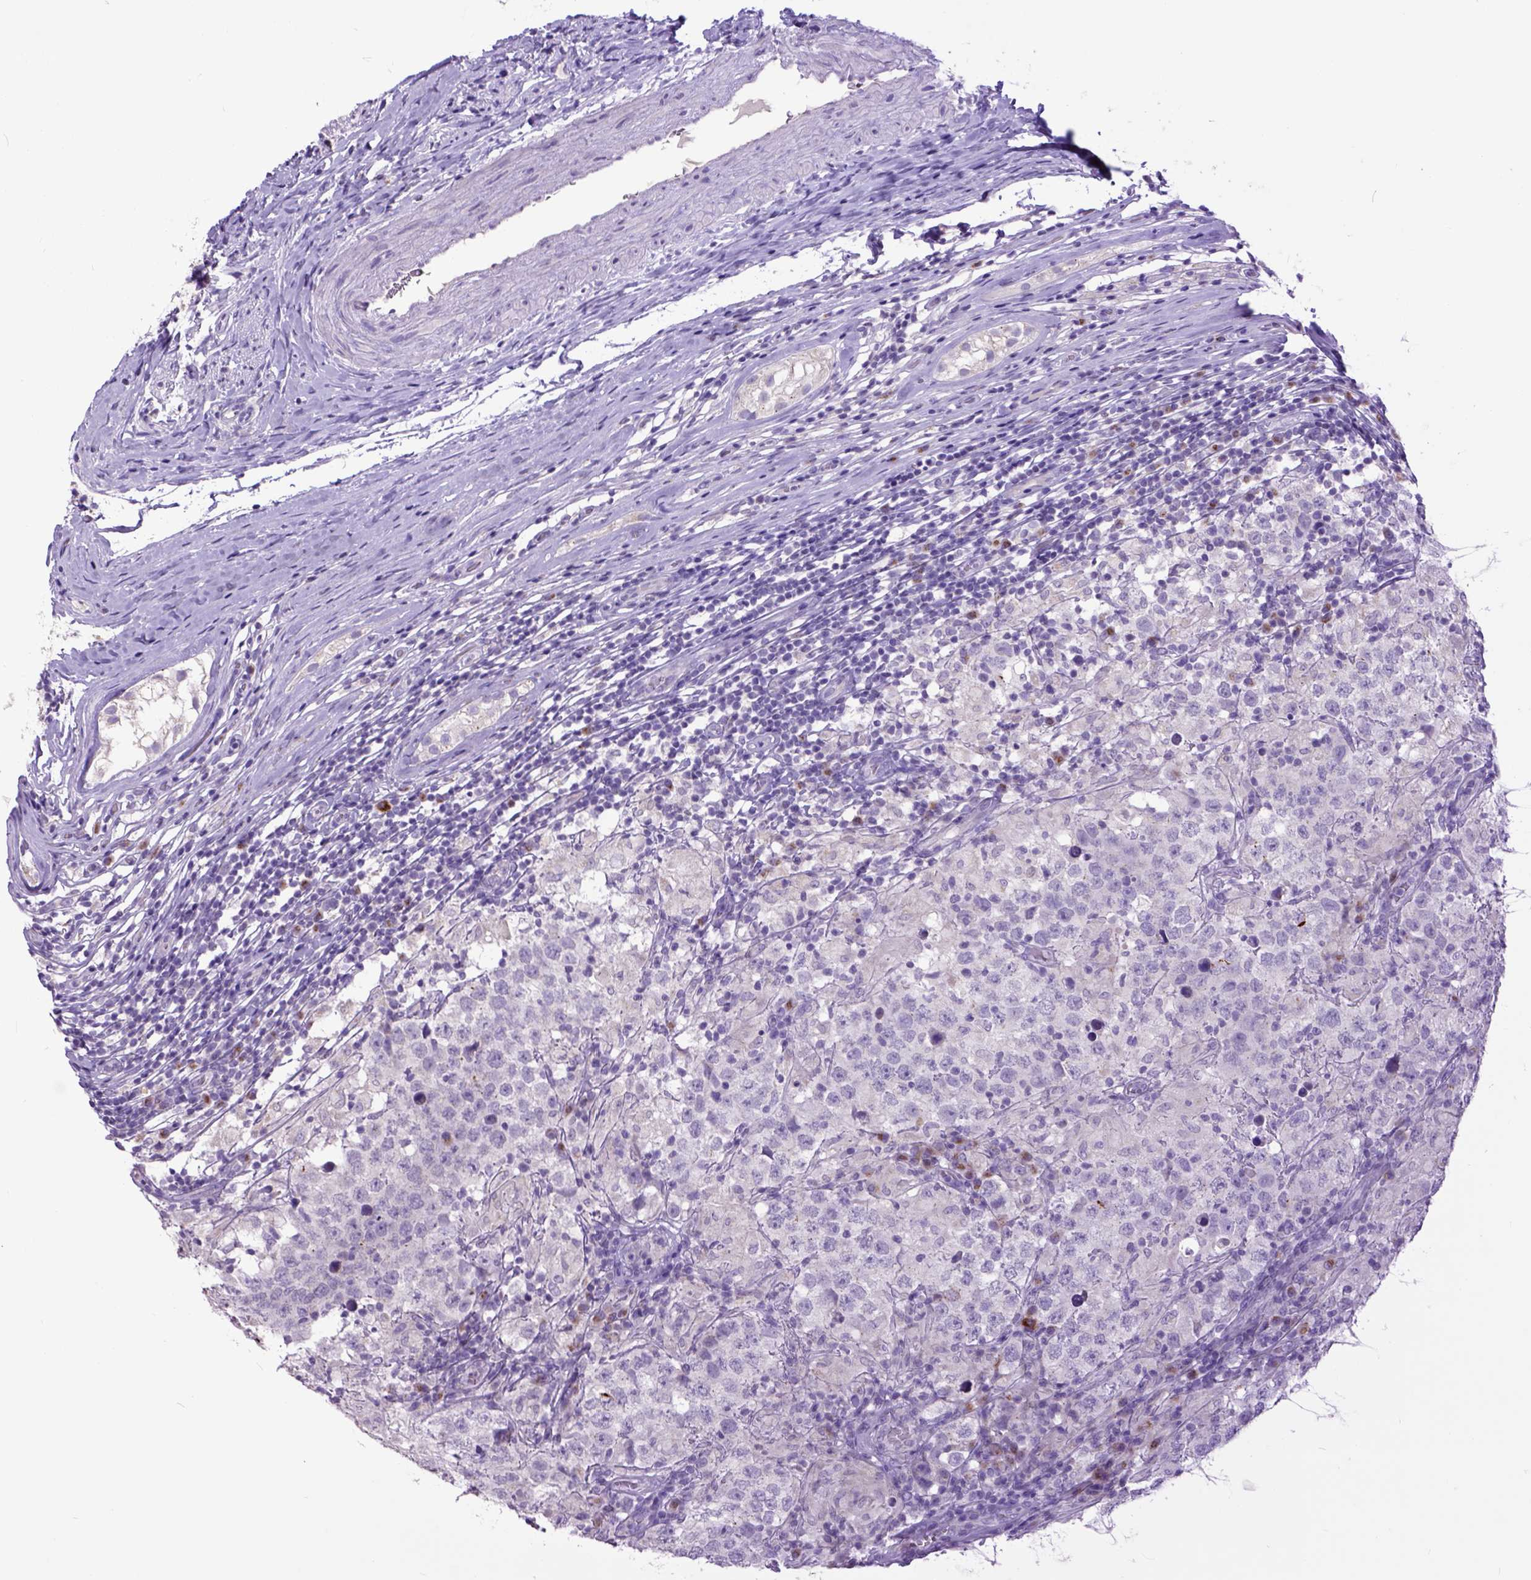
{"staining": {"intensity": "negative", "quantity": "none", "location": "none"}, "tissue": "testis cancer", "cell_type": "Tumor cells", "image_type": "cancer", "snomed": [{"axis": "morphology", "description": "Seminoma, NOS"}, {"axis": "morphology", "description": "Carcinoma, Embryonal, NOS"}, {"axis": "topography", "description": "Testis"}], "caption": "The micrograph shows no staining of tumor cells in embryonal carcinoma (testis).", "gene": "RAB25", "patient": {"sex": "male", "age": 41}}